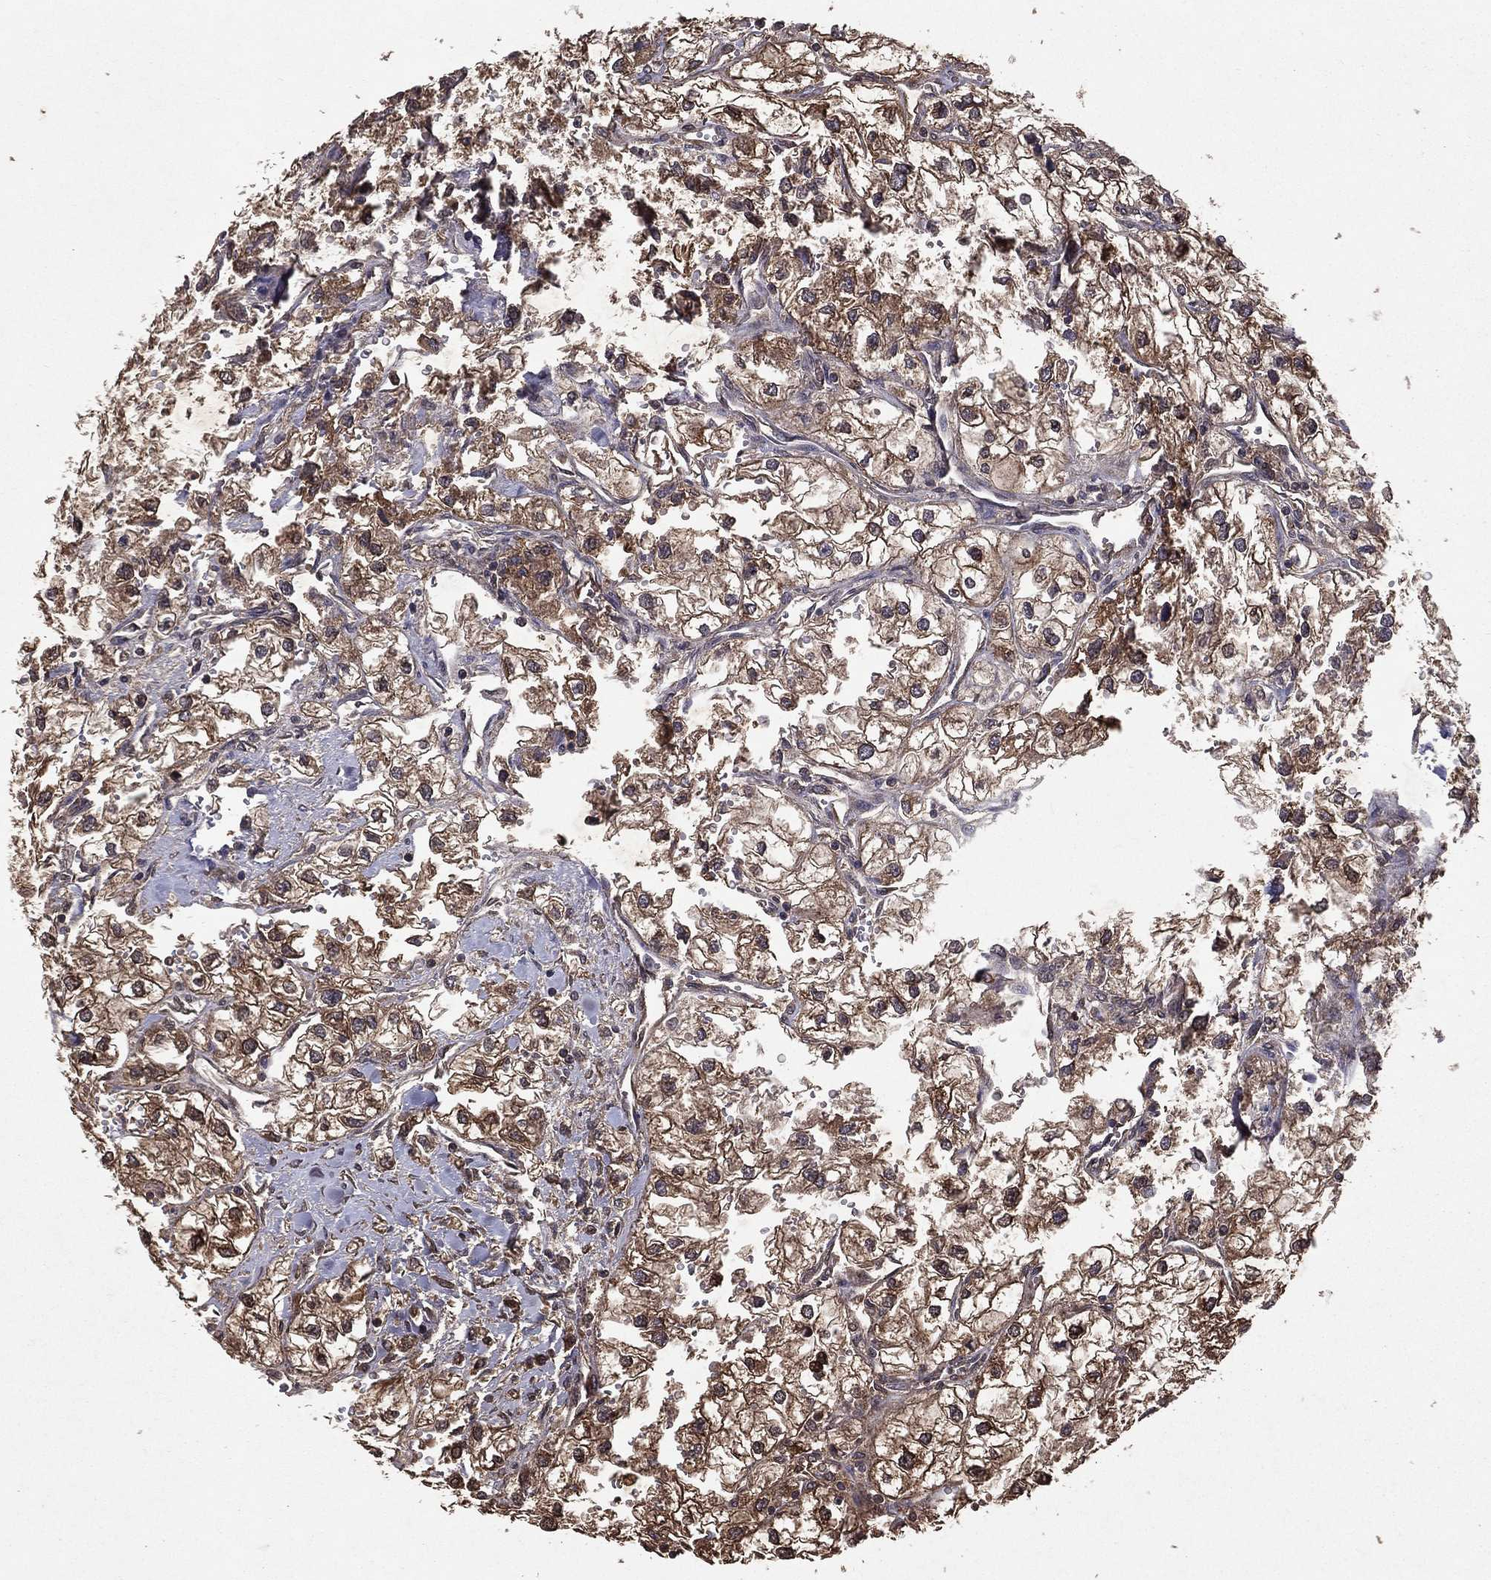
{"staining": {"intensity": "moderate", "quantity": ">75%", "location": "cytoplasmic/membranous"}, "tissue": "renal cancer", "cell_type": "Tumor cells", "image_type": "cancer", "snomed": [{"axis": "morphology", "description": "Adenocarcinoma, NOS"}, {"axis": "topography", "description": "Kidney"}], "caption": "Renal cancer was stained to show a protein in brown. There is medium levels of moderate cytoplasmic/membranous expression in about >75% of tumor cells.", "gene": "CERS2", "patient": {"sex": "male", "age": 59}}